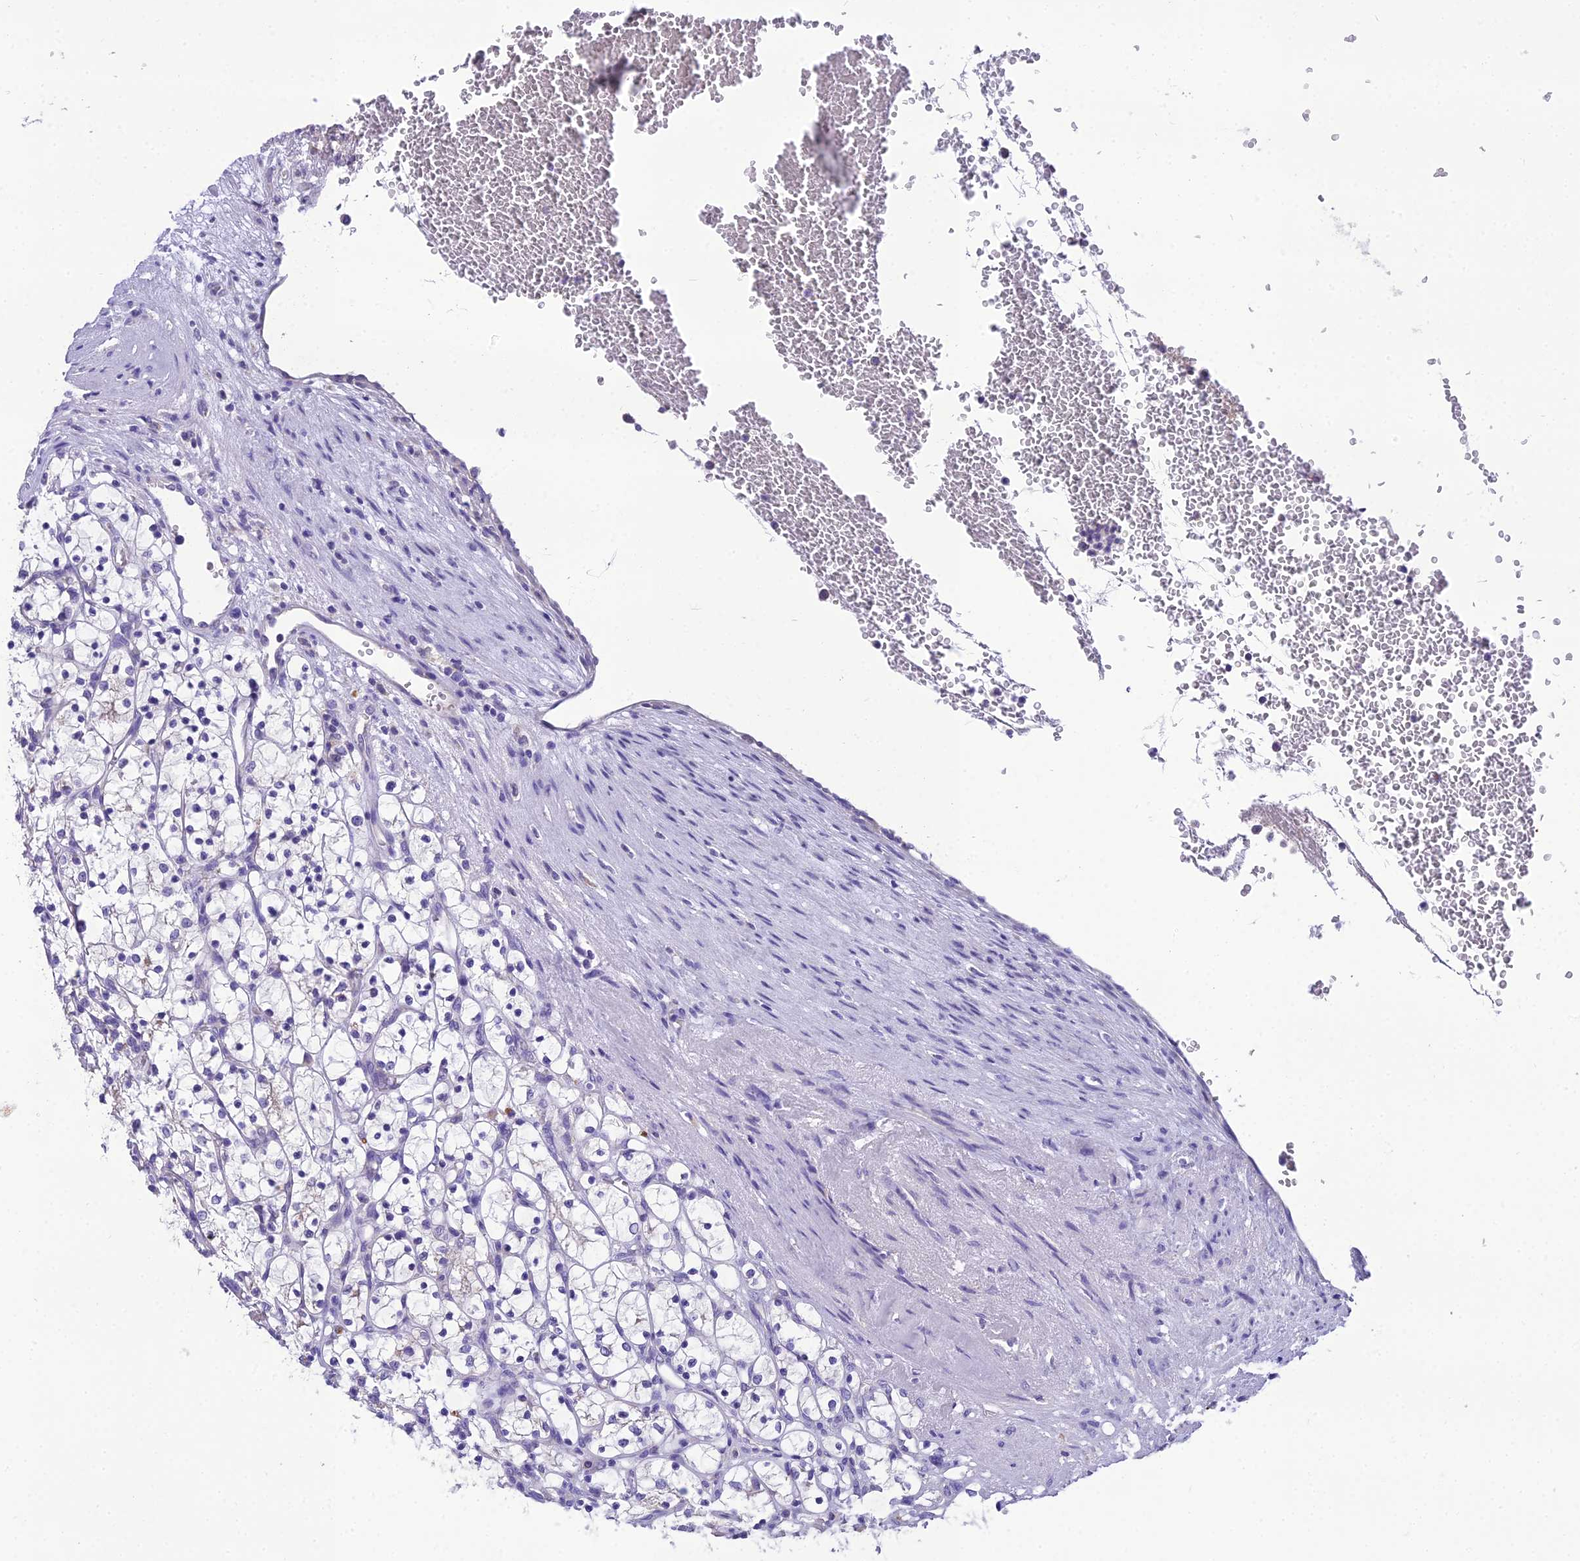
{"staining": {"intensity": "negative", "quantity": "none", "location": "none"}, "tissue": "renal cancer", "cell_type": "Tumor cells", "image_type": "cancer", "snomed": [{"axis": "morphology", "description": "Adenocarcinoma, NOS"}, {"axis": "topography", "description": "Kidney"}], "caption": "A micrograph of human renal cancer (adenocarcinoma) is negative for staining in tumor cells.", "gene": "MIIP", "patient": {"sex": "female", "age": 69}}